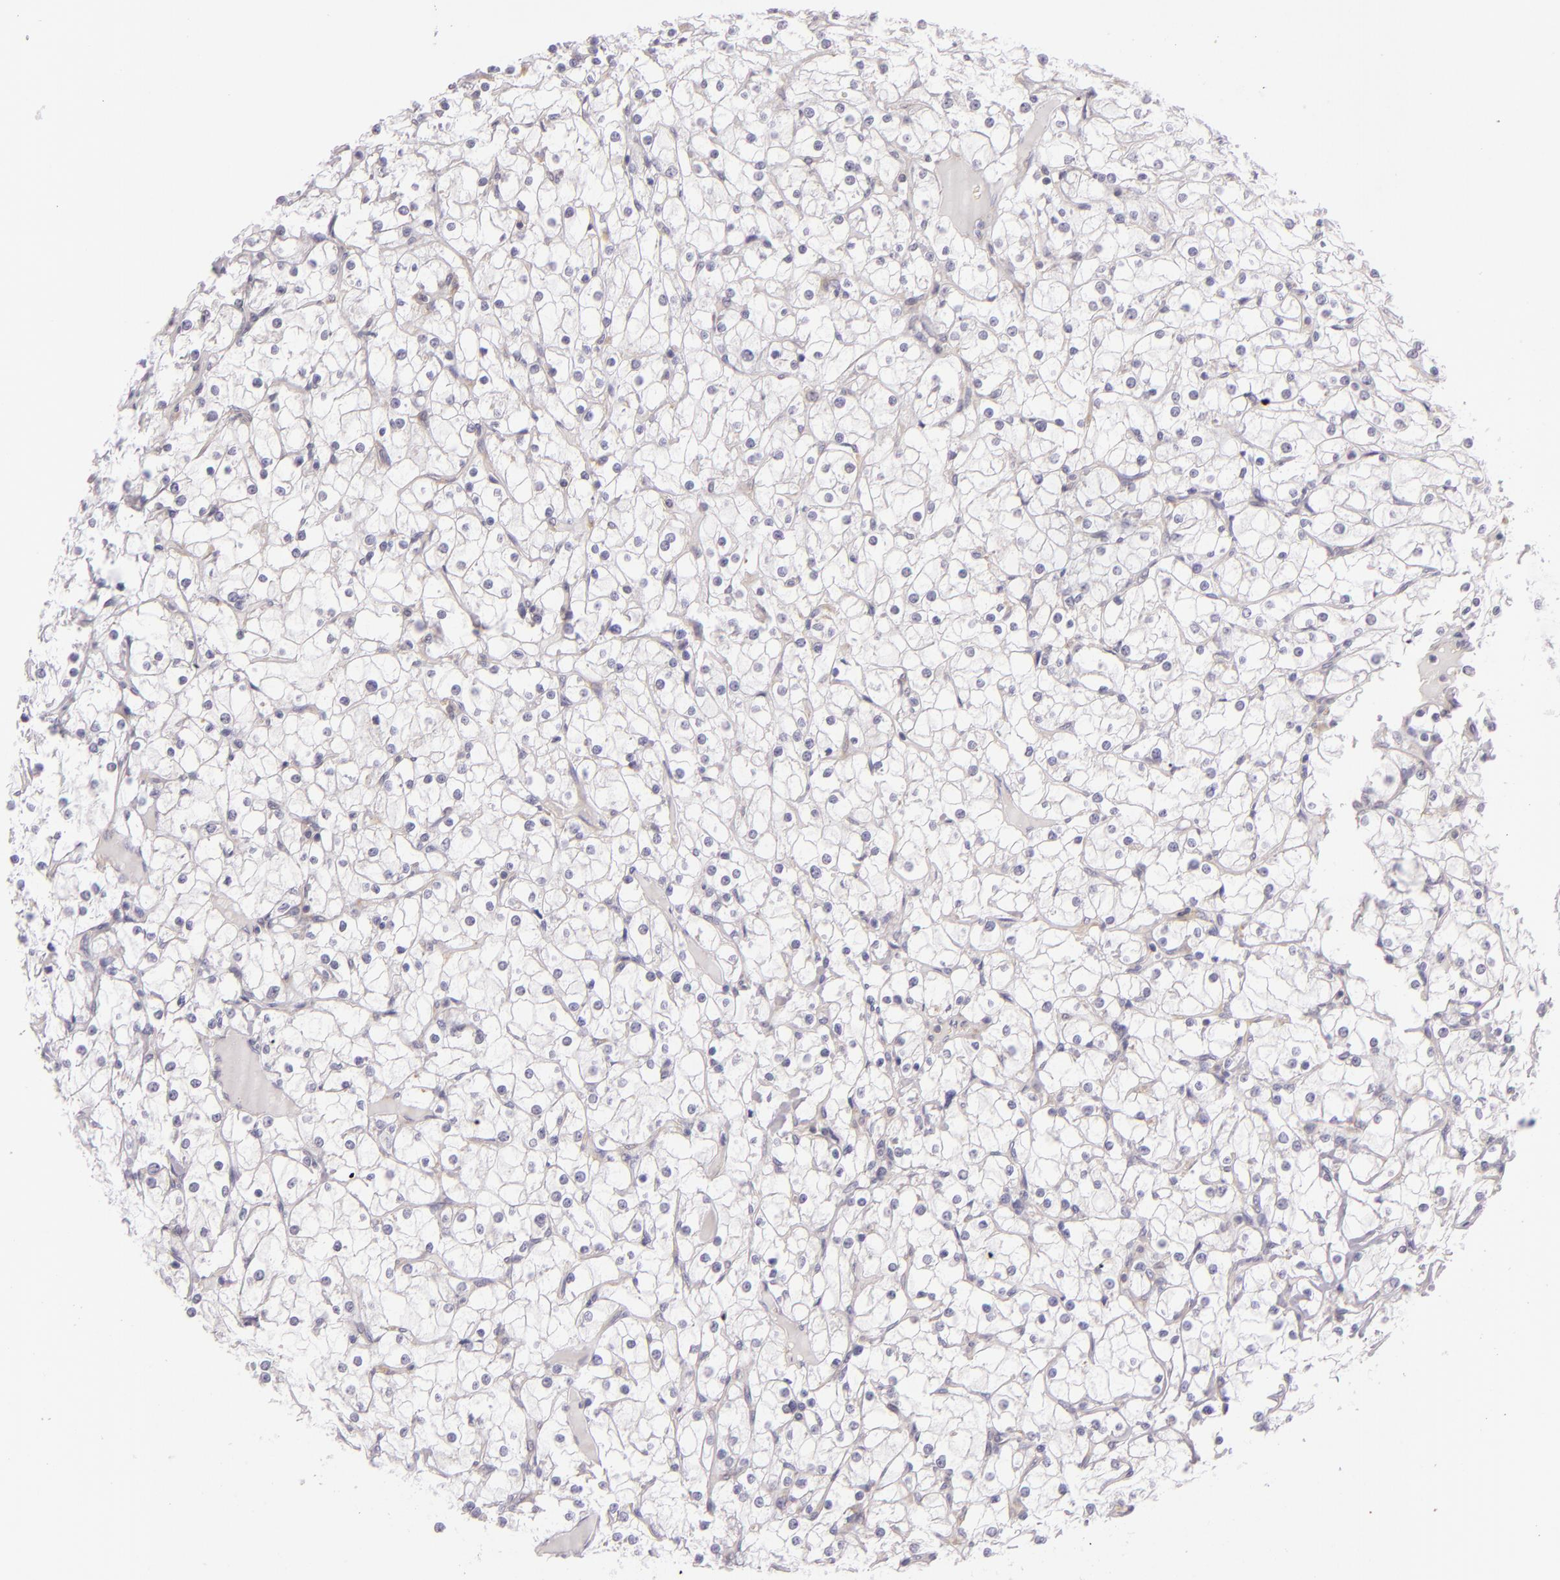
{"staining": {"intensity": "negative", "quantity": "none", "location": "none"}, "tissue": "renal cancer", "cell_type": "Tumor cells", "image_type": "cancer", "snomed": [{"axis": "morphology", "description": "Adenocarcinoma, NOS"}, {"axis": "topography", "description": "Kidney"}], "caption": "The micrograph displays no significant expression in tumor cells of renal adenocarcinoma. The staining is performed using DAB (3,3'-diaminobenzidine) brown chromogen with nuclei counter-stained in using hematoxylin.", "gene": "UPF3B", "patient": {"sex": "female", "age": 73}}